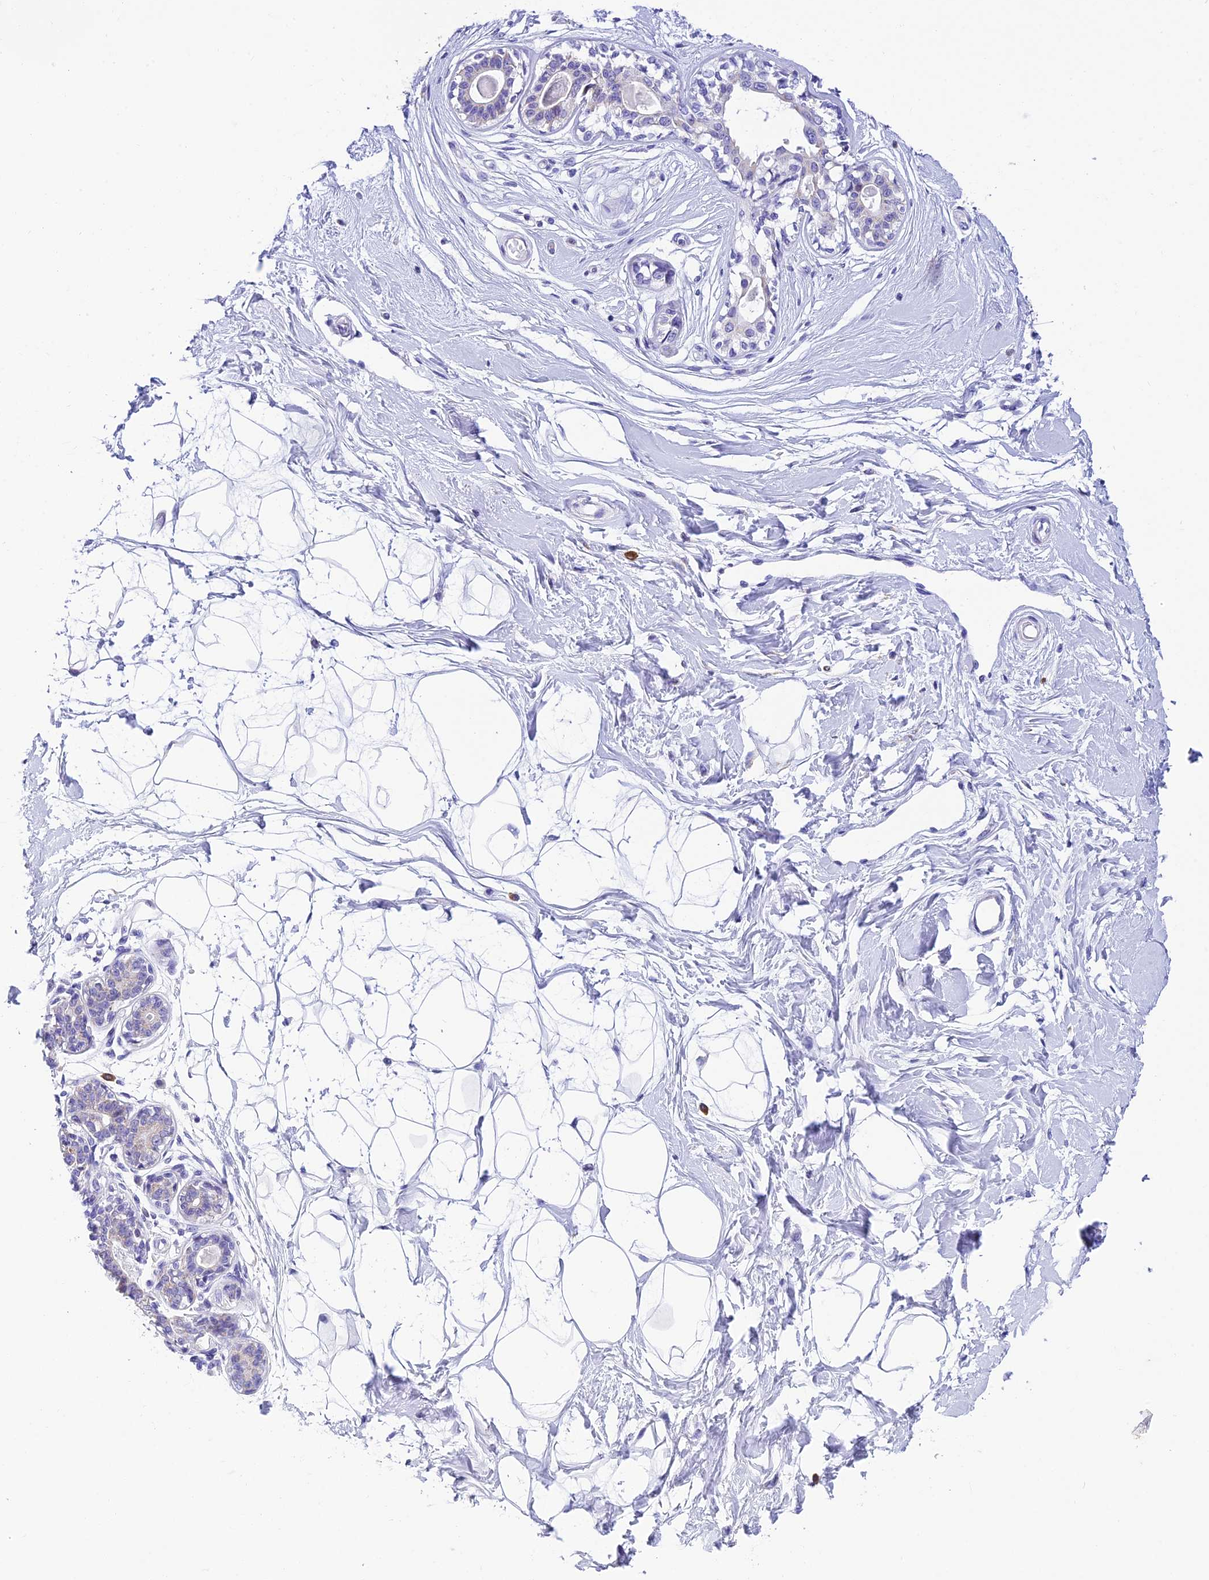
{"staining": {"intensity": "negative", "quantity": "none", "location": "none"}, "tissue": "breast", "cell_type": "Adipocytes", "image_type": "normal", "snomed": [{"axis": "morphology", "description": "Normal tissue, NOS"}, {"axis": "topography", "description": "Breast"}], "caption": "IHC of benign human breast reveals no expression in adipocytes.", "gene": "REEP4", "patient": {"sex": "female", "age": 45}}